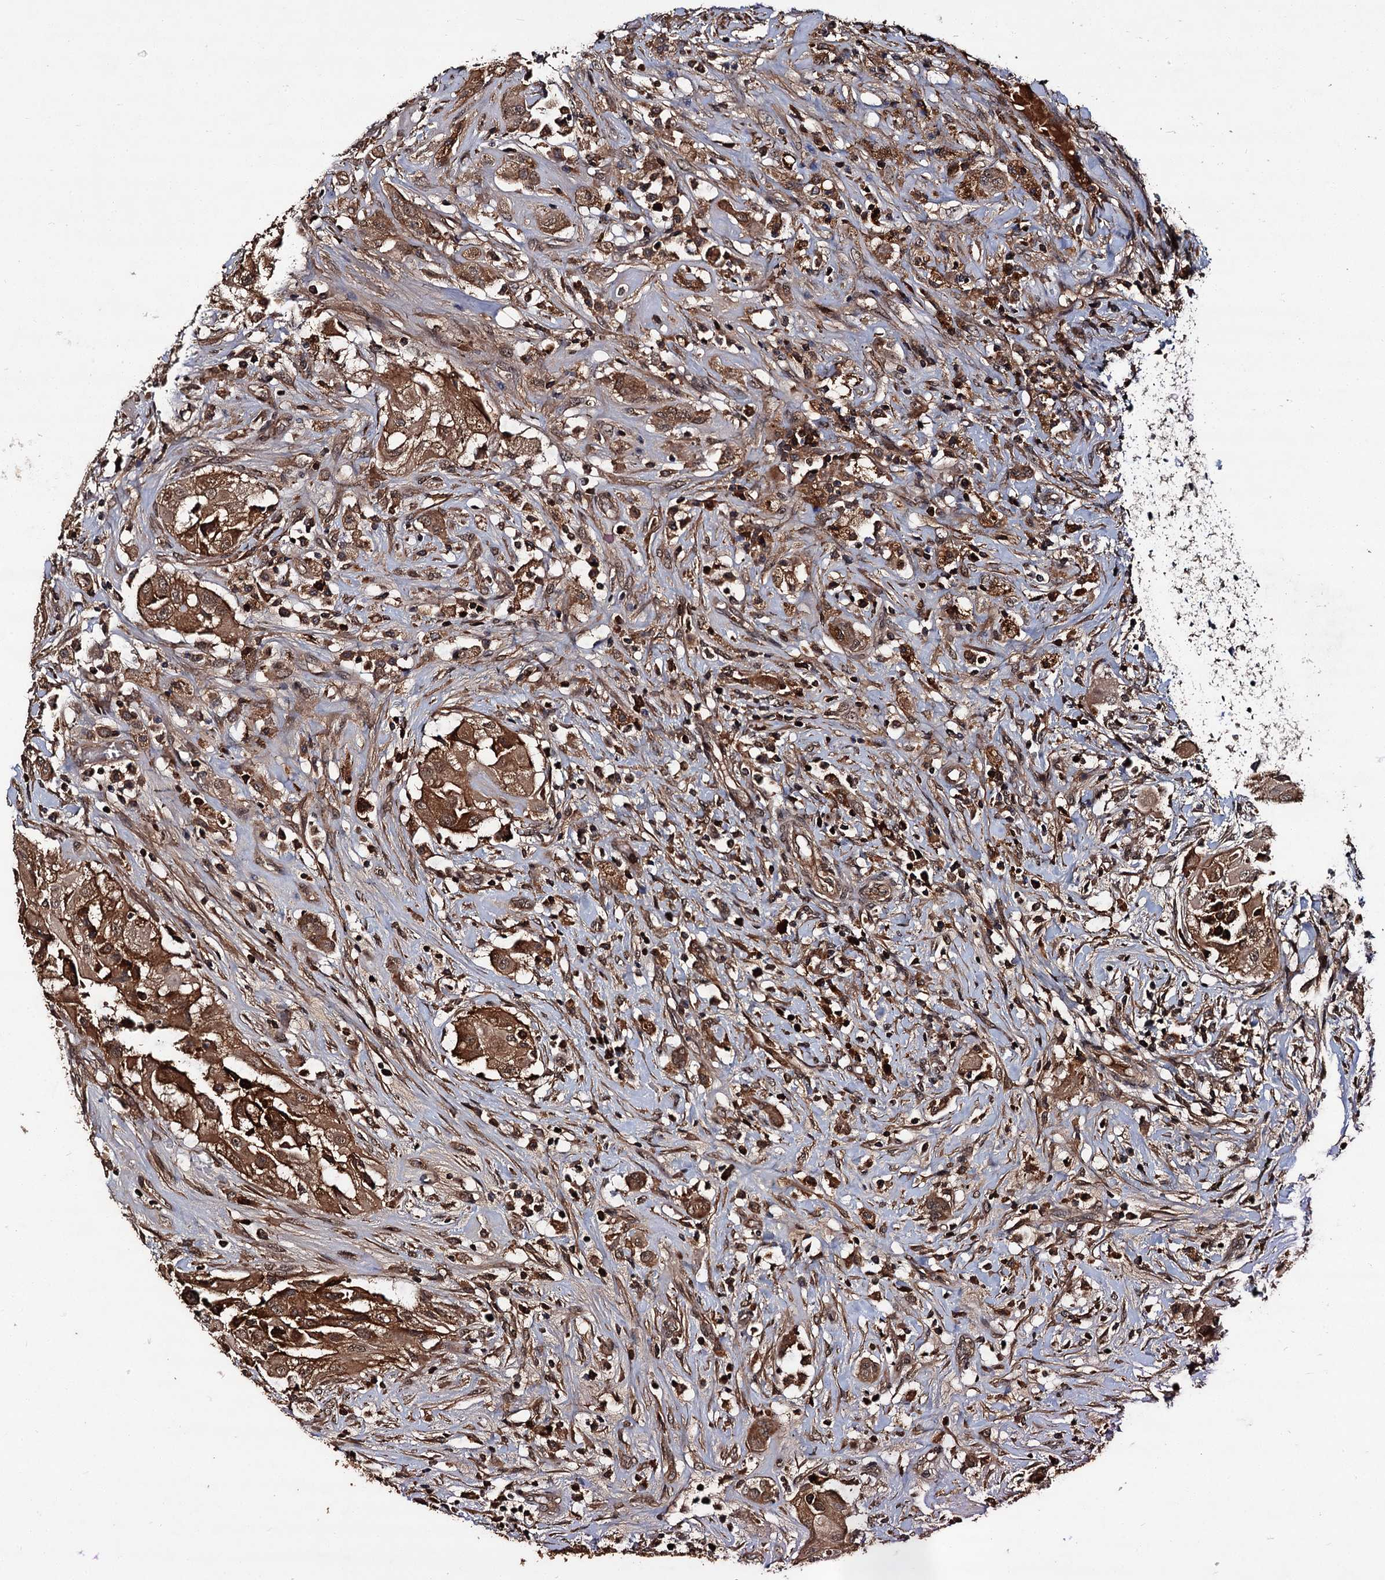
{"staining": {"intensity": "moderate", "quantity": ">75%", "location": "cytoplasmic/membranous"}, "tissue": "thyroid cancer", "cell_type": "Tumor cells", "image_type": "cancer", "snomed": [{"axis": "morphology", "description": "Papillary adenocarcinoma, NOS"}, {"axis": "topography", "description": "Thyroid gland"}], "caption": "Thyroid cancer was stained to show a protein in brown. There is medium levels of moderate cytoplasmic/membranous expression in approximately >75% of tumor cells.", "gene": "MBD6", "patient": {"sex": "female", "age": 59}}